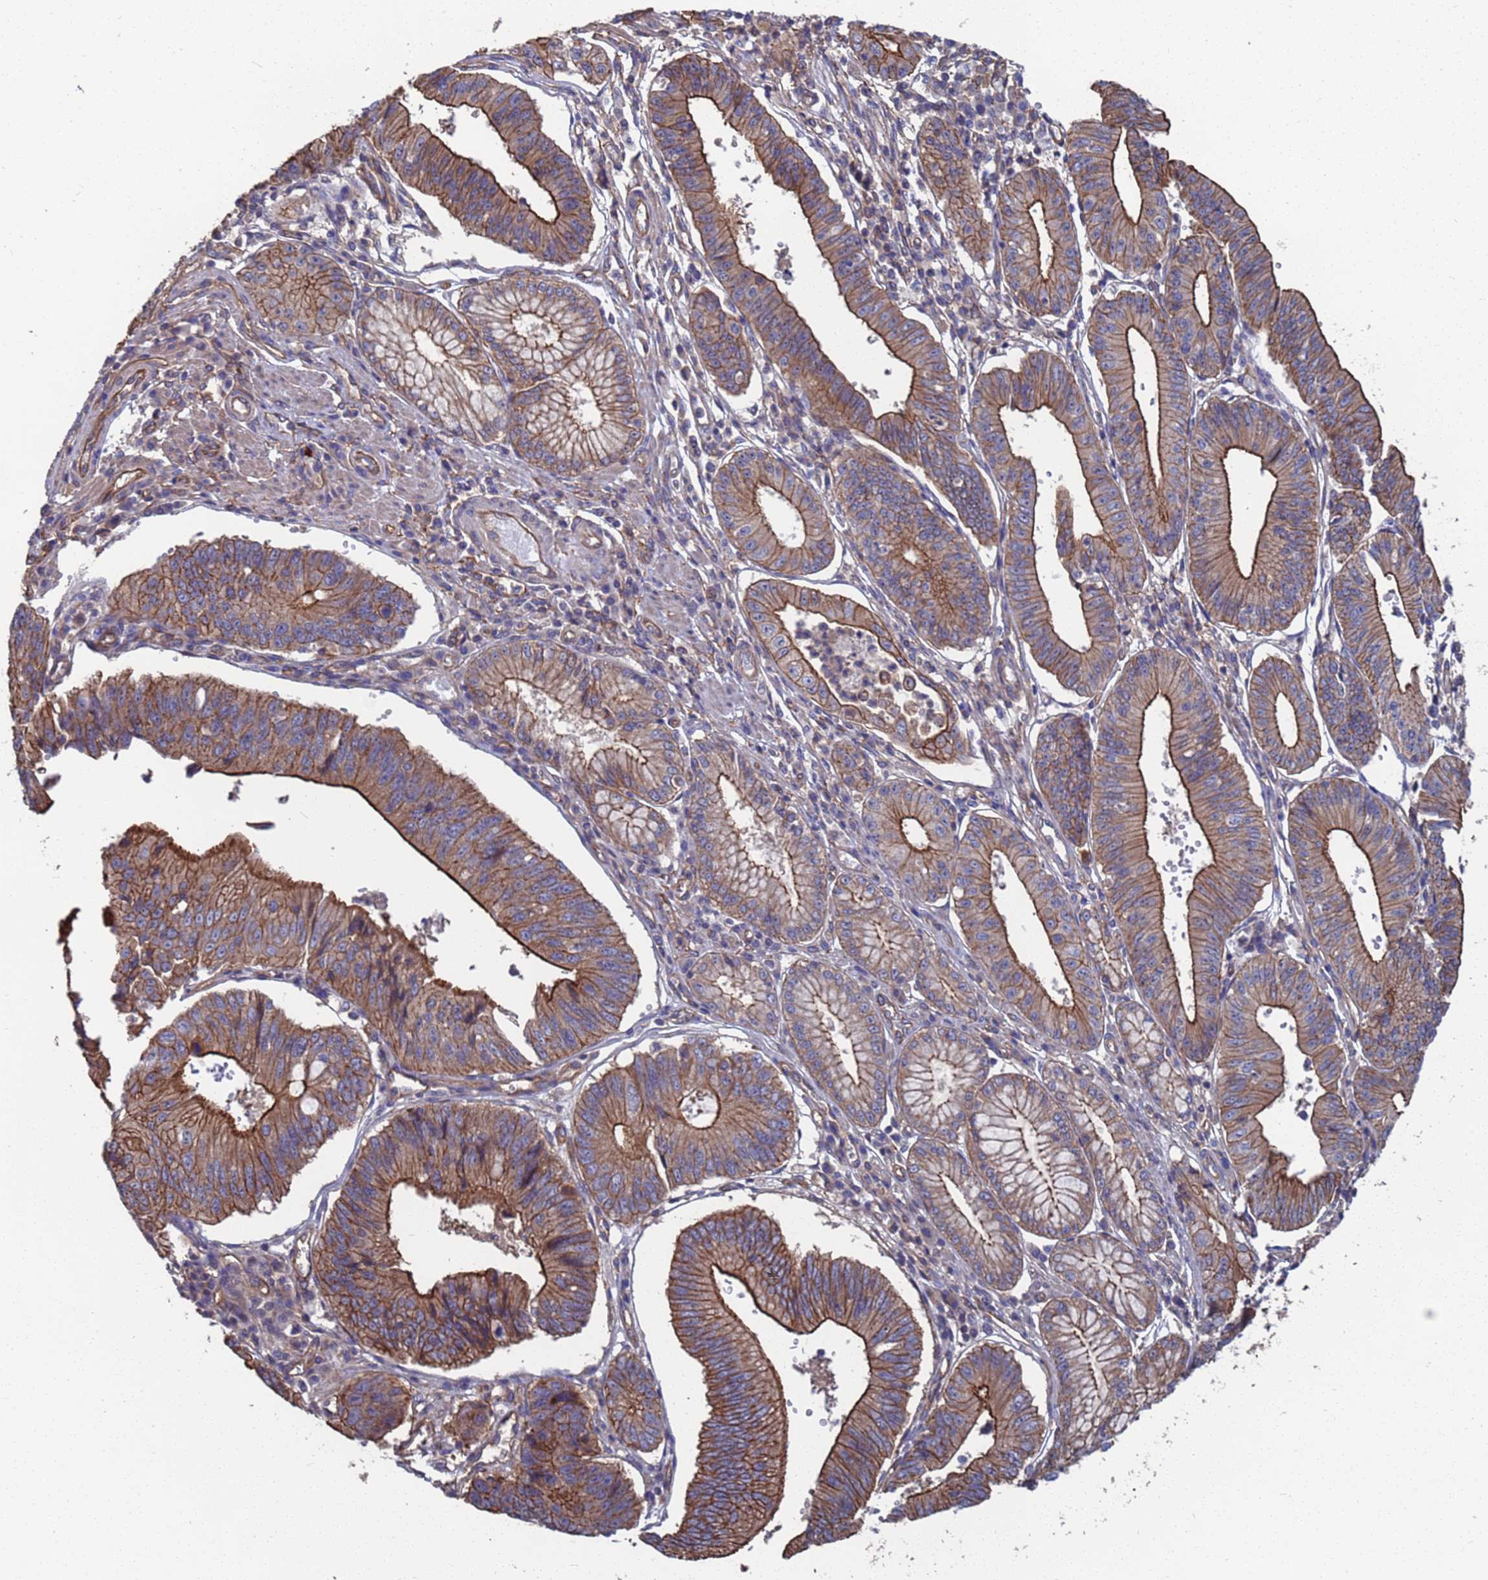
{"staining": {"intensity": "strong", "quantity": "25%-75%", "location": "cytoplasmic/membranous"}, "tissue": "stomach cancer", "cell_type": "Tumor cells", "image_type": "cancer", "snomed": [{"axis": "morphology", "description": "Adenocarcinoma, NOS"}, {"axis": "topography", "description": "Stomach"}], "caption": "Protein staining displays strong cytoplasmic/membranous expression in approximately 25%-75% of tumor cells in stomach cancer (adenocarcinoma).", "gene": "NDUFAF6", "patient": {"sex": "male", "age": 59}}